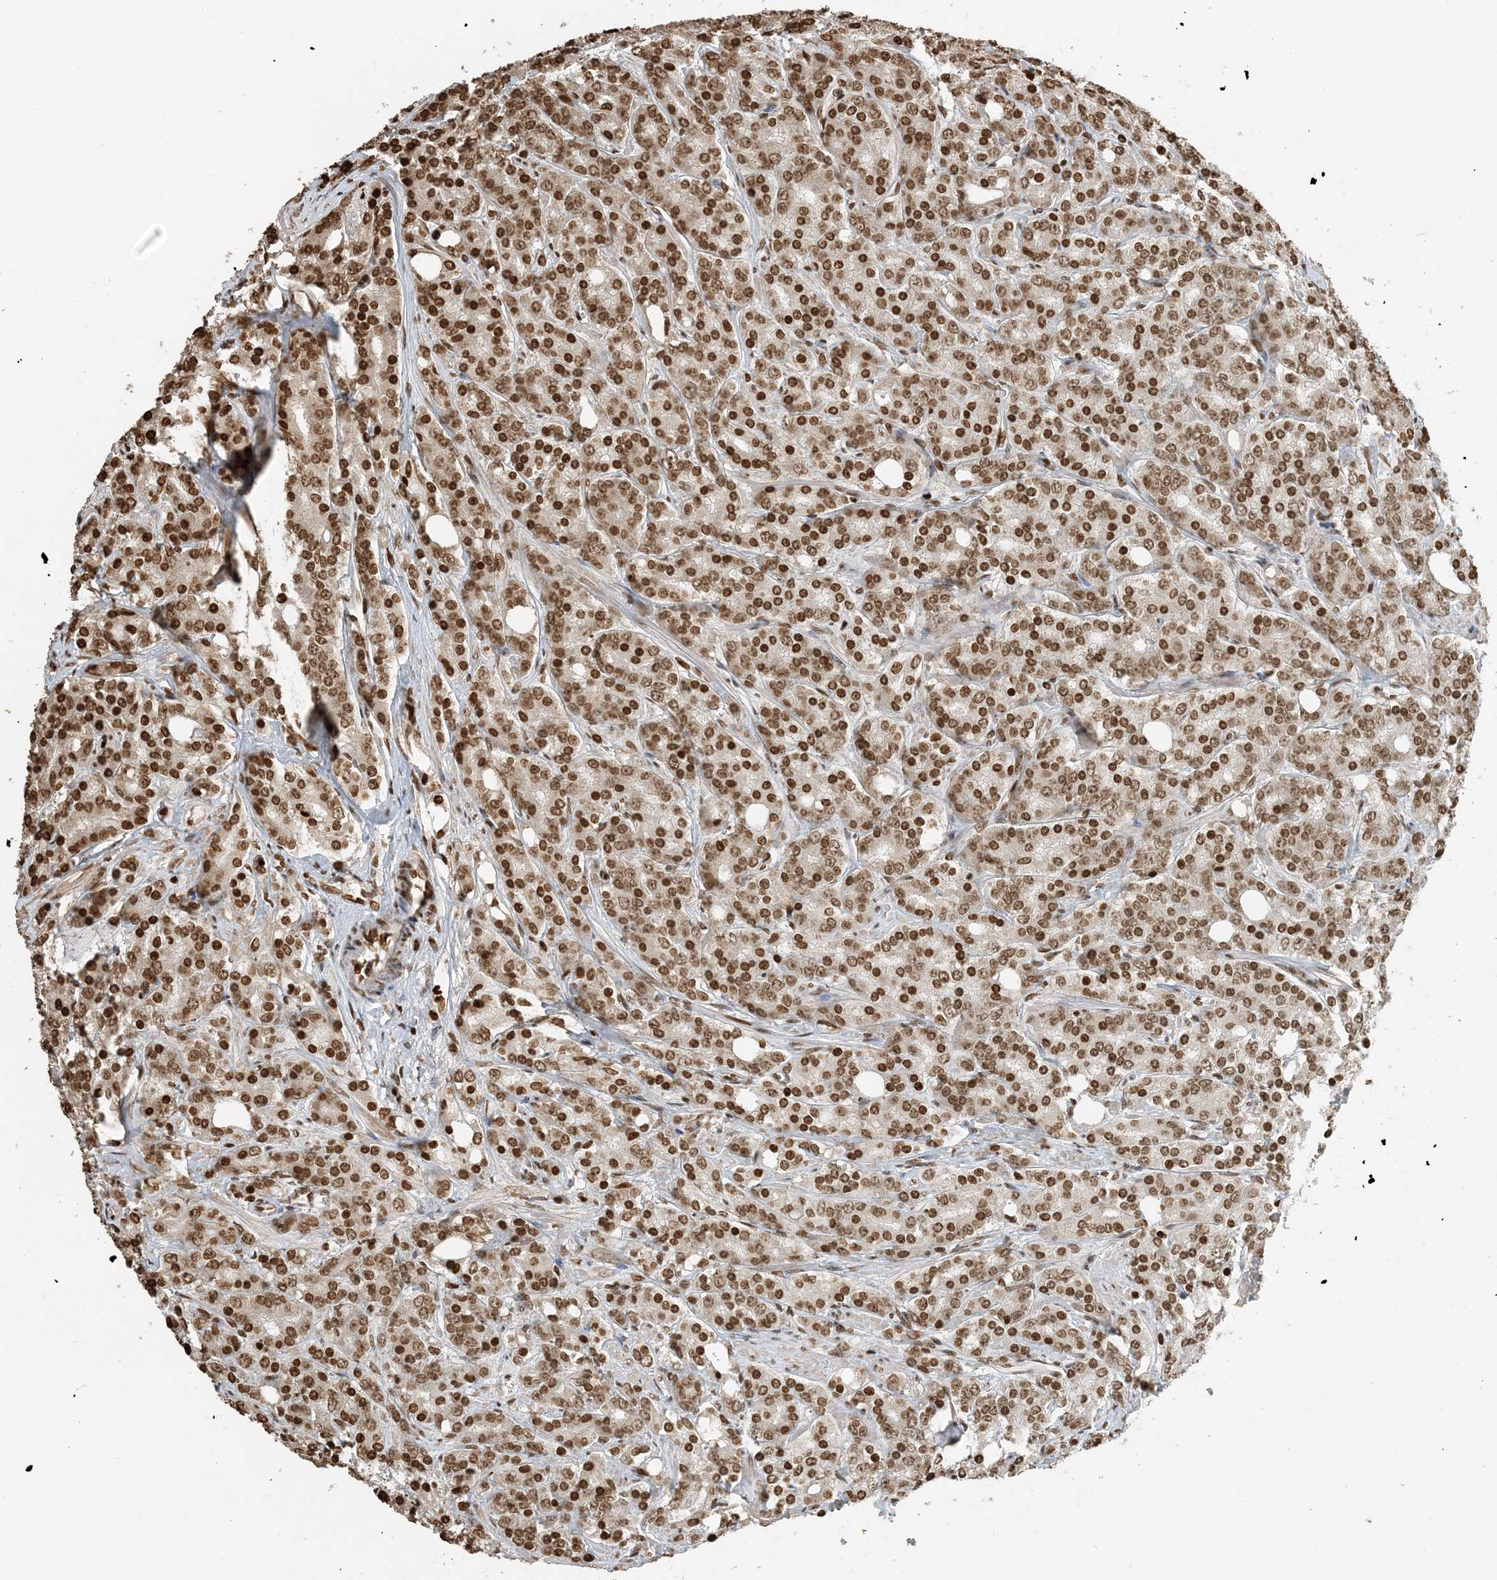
{"staining": {"intensity": "moderate", "quantity": ">75%", "location": "nuclear"}, "tissue": "prostate cancer", "cell_type": "Tumor cells", "image_type": "cancer", "snomed": [{"axis": "morphology", "description": "Adenocarcinoma, High grade"}, {"axis": "topography", "description": "Prostate"}], "caption": "Protein staining of prostate adenocarcinoma (high-grade) tissue displays moderate nuclear staining in approximately >75% of tumor cells.", "gene": "H3-3B", "patient": {"sex": "male", "age": 62}}